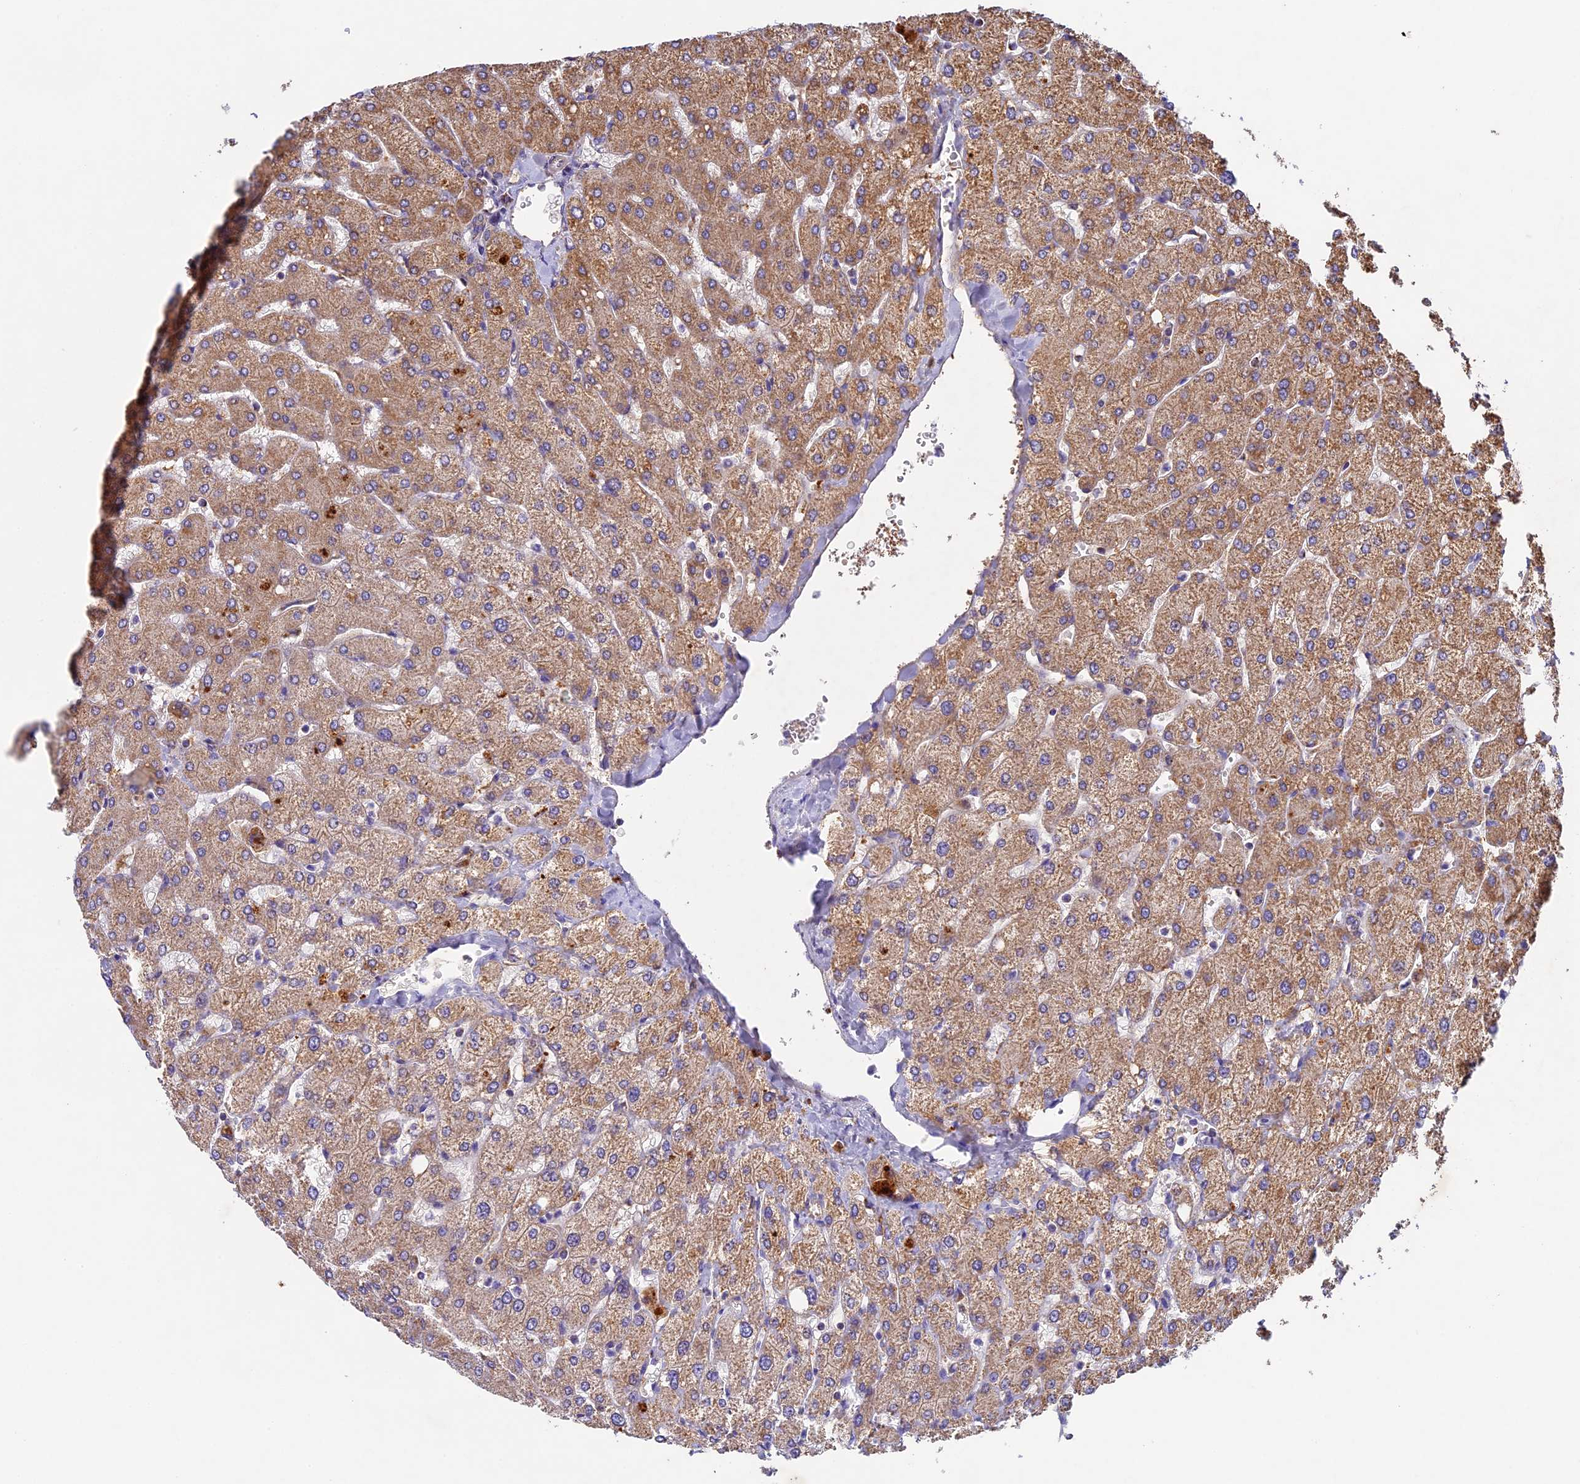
{"staining": {"intensity": "weak", "quantity": "25%-75%", "location": "cytoplasmic/membranous"}, "tissue": "liver", "cell_type": "Cholangiocytes", "image_type": "normal", "snomed": [{"axis": "morphology", "description": "Normal tissue, NOS"}, {"axis": "topography", "description": "Liver"}], "caption": "The image displays staining of unremarkable liver, revealing weak cytoplasmic/membranous protein expression (brown color) within cholangiocytes.", "gene": "OCEL1", "patient": {"sex": "male", "age": 55}}